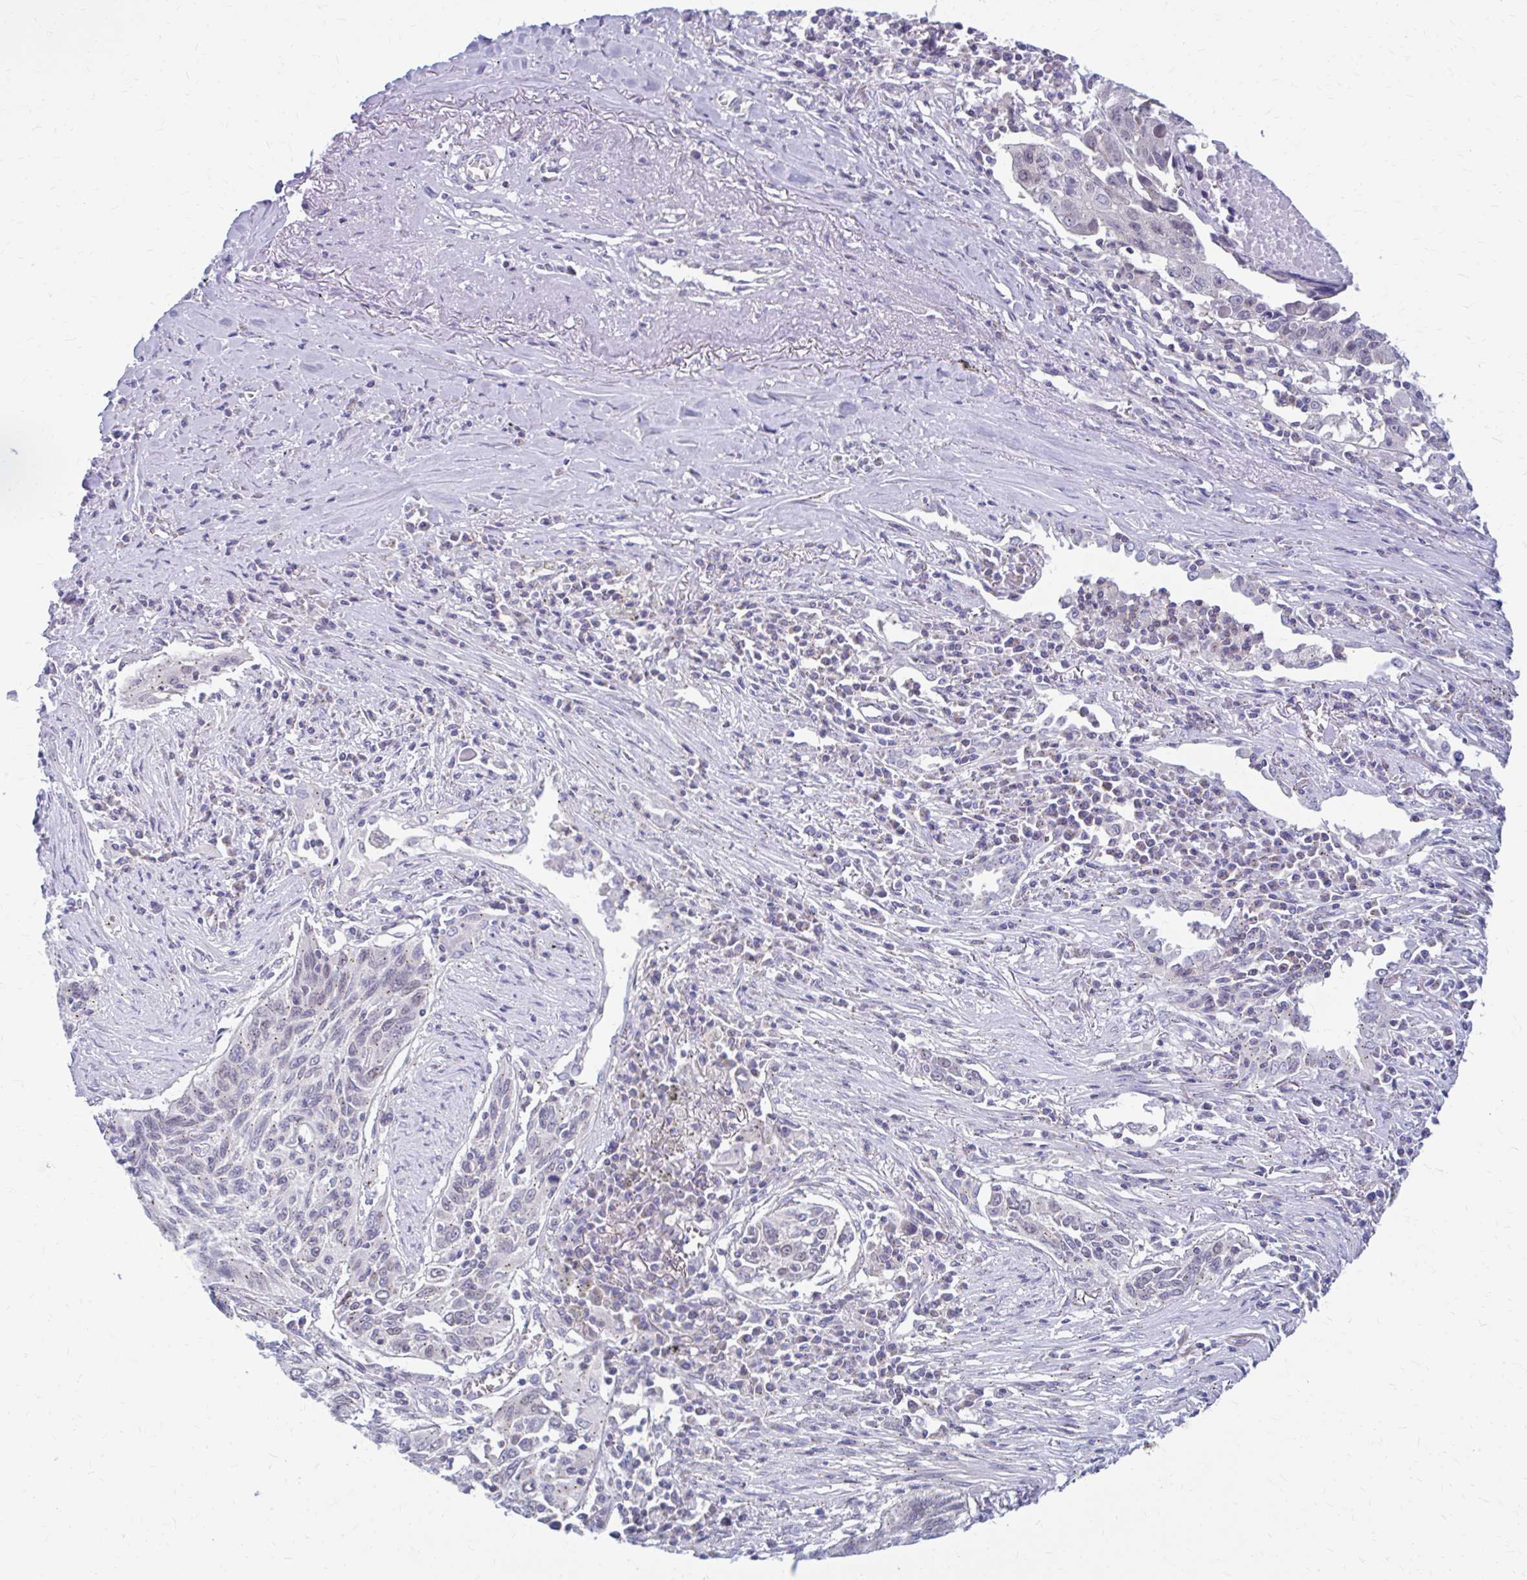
{"staining": {"intensity": "weak", "quantity": "25%-75%", "location": "cytoplasmic/membranous"}, "tissue": "lung cancer", "cell_type": "Tumor cells", "image_type": "cancer", "snomed": [{"axis": "morphology", "description": "Squamous cell carcinoma, NOS"}, {"axis": "topography", "description": "Lung"}], "caption": "Lung squamous cell carcinoma stained with DAB immunohistochemistry demonstrates low levels of weak cytoplasmic/membranous positivity in about 25%-75% of tumor cells.", "gene": "RADIL", "patient": {"sex": "female", "age": 66}}